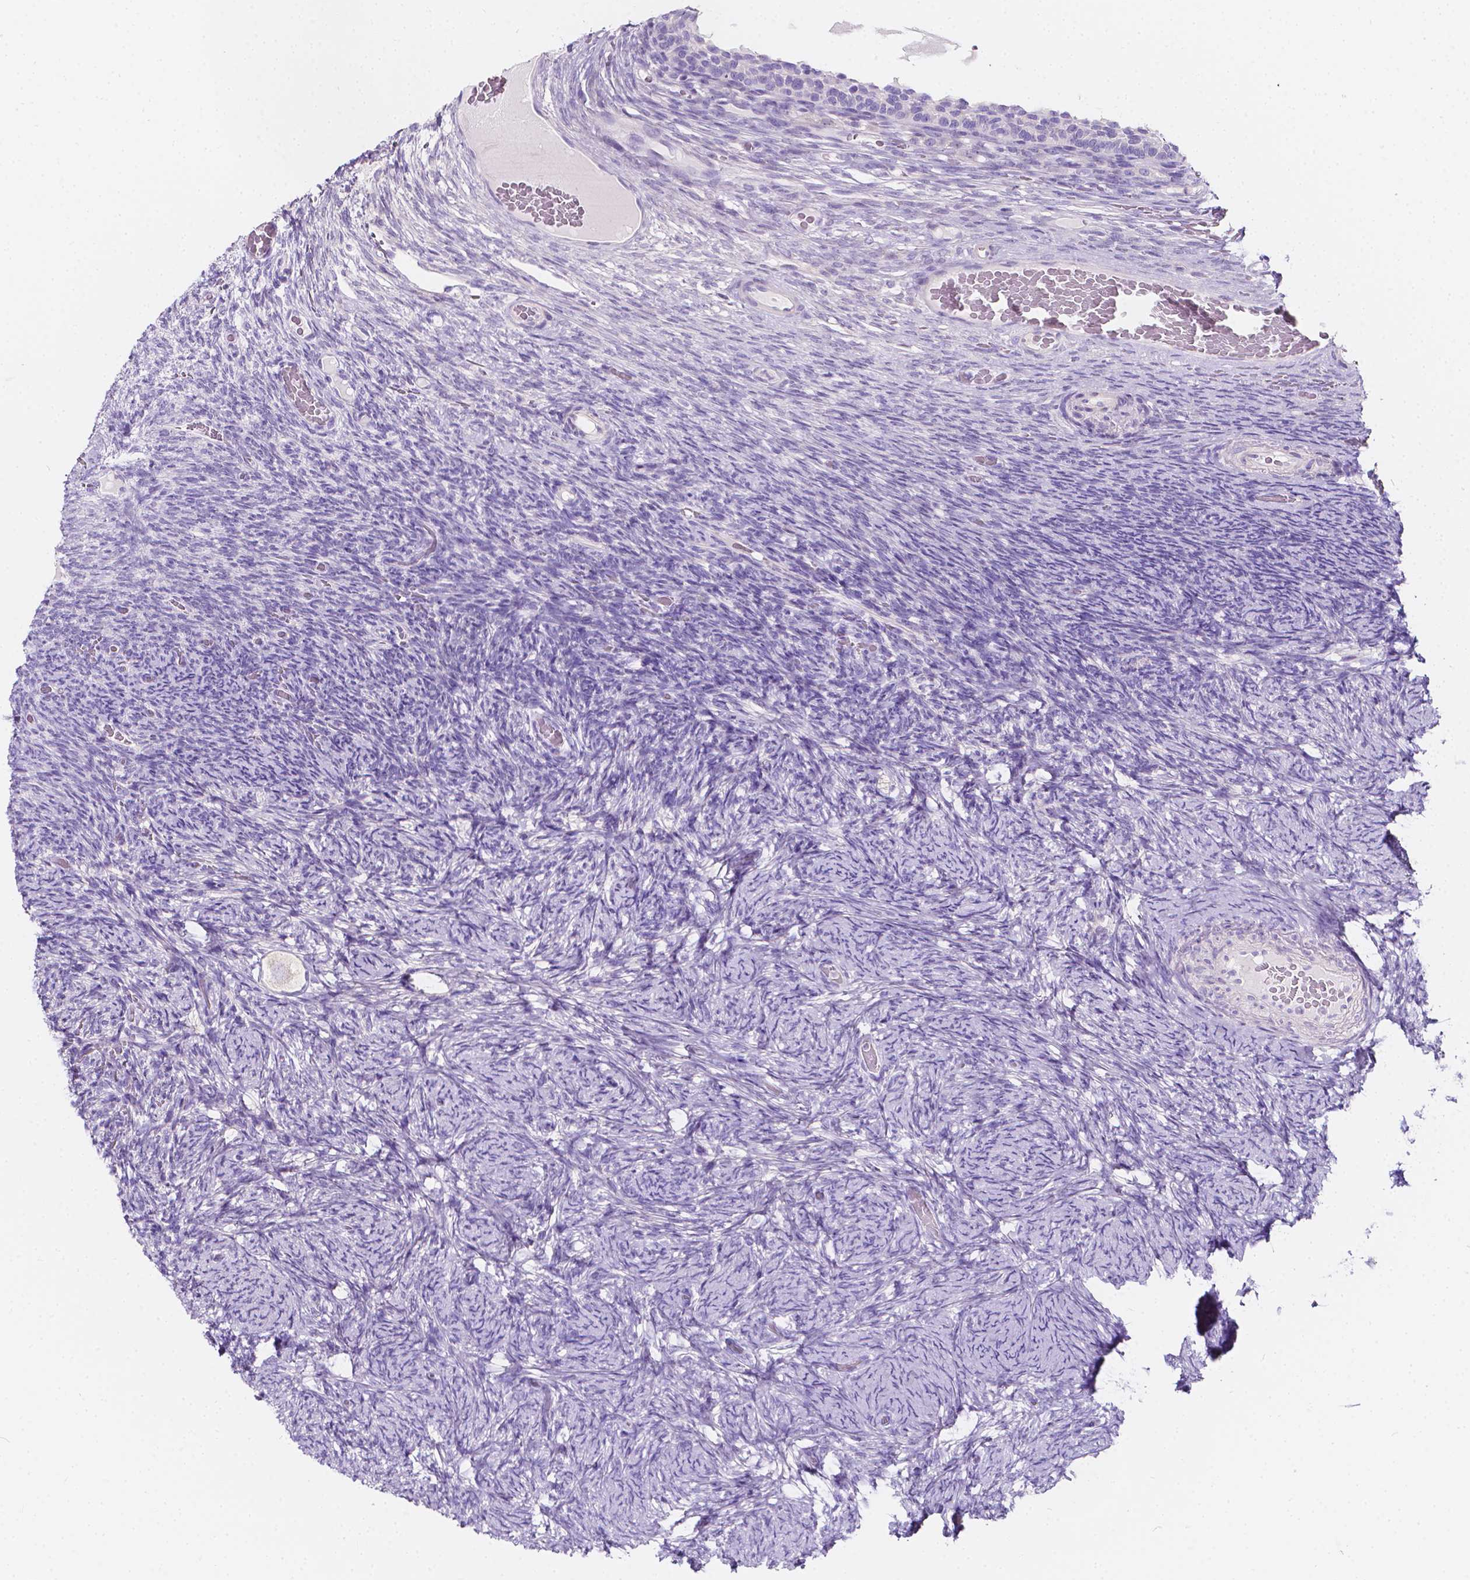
{"staining": {"intensity": "negative", "quantity": "none", "location": "none"}, "tissue": "ovary", "cell_type": "Follicle cells", "image_type": "normal", "snomed": [{"axis": "morphology", "description": "Normal tissue, NOS"}, {"axis": "topography", "description": "Ovary"}], "caption": "A high-resolution histopathology image shows immunohistochemistry (IHC) staining of unremarkable ovary, which shows no significant staining in follicle cells.", "gene": "CLSTN2", "patient": {"sex": "female", "age": 34}}